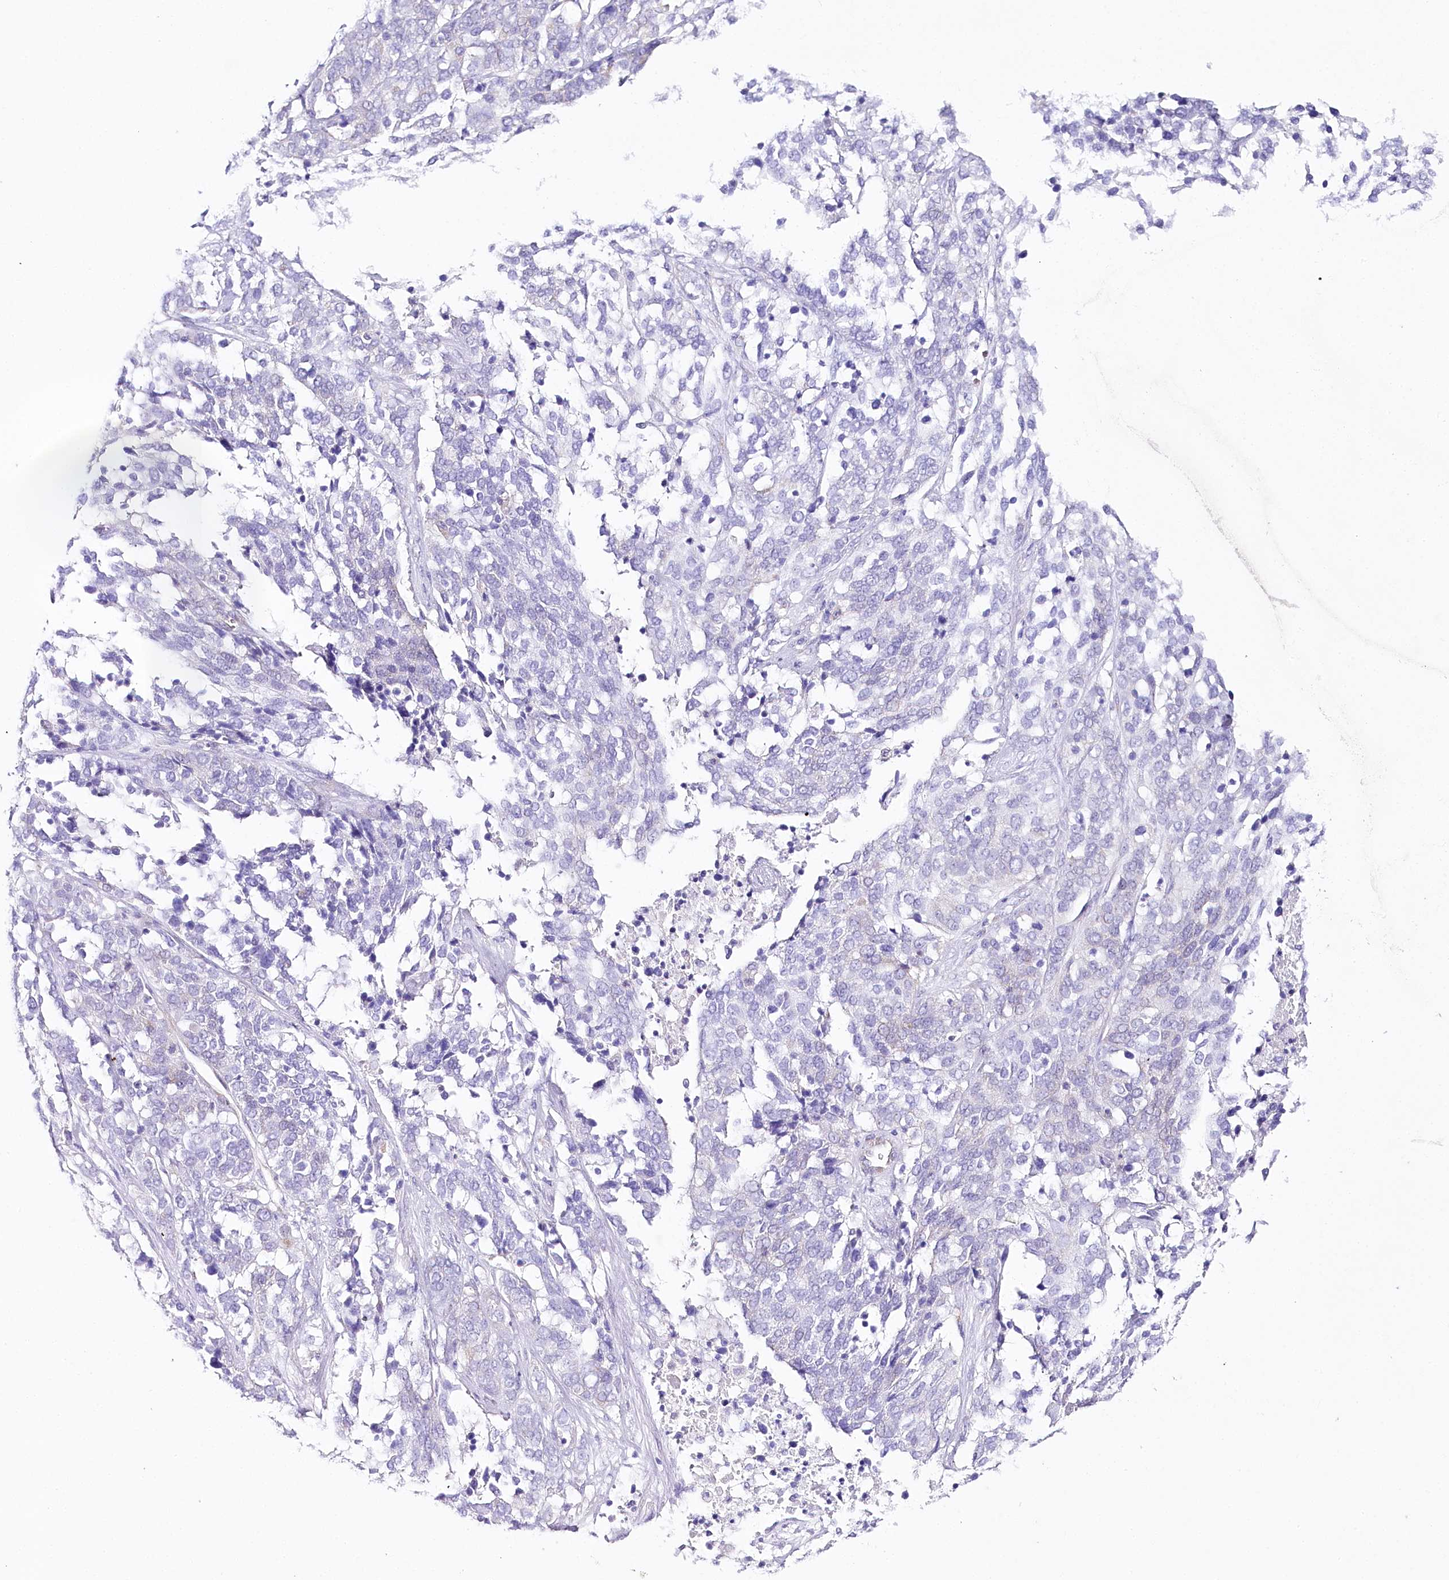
{"staining": {"intensity": "negative", "quantity": "none", "location": "none"}, "tissue": "ovarian cancer", "cell_type": "Tumor cells", "image_type": "cancer", "snomed": [{"axis": "morphology", "description": "Cystadenocarcinoma, serous, NOS"}, {"axis": "topography", "description": "Ovary"}], "caption": "Immunohistochemistry (IHC) micrograph of neoplastic tissue: ovarian cancer stained with DAB shows no significant protein staining in tumor cells.", "gene": "CSN3", "patient": {"sex": "female", "age": 44}}